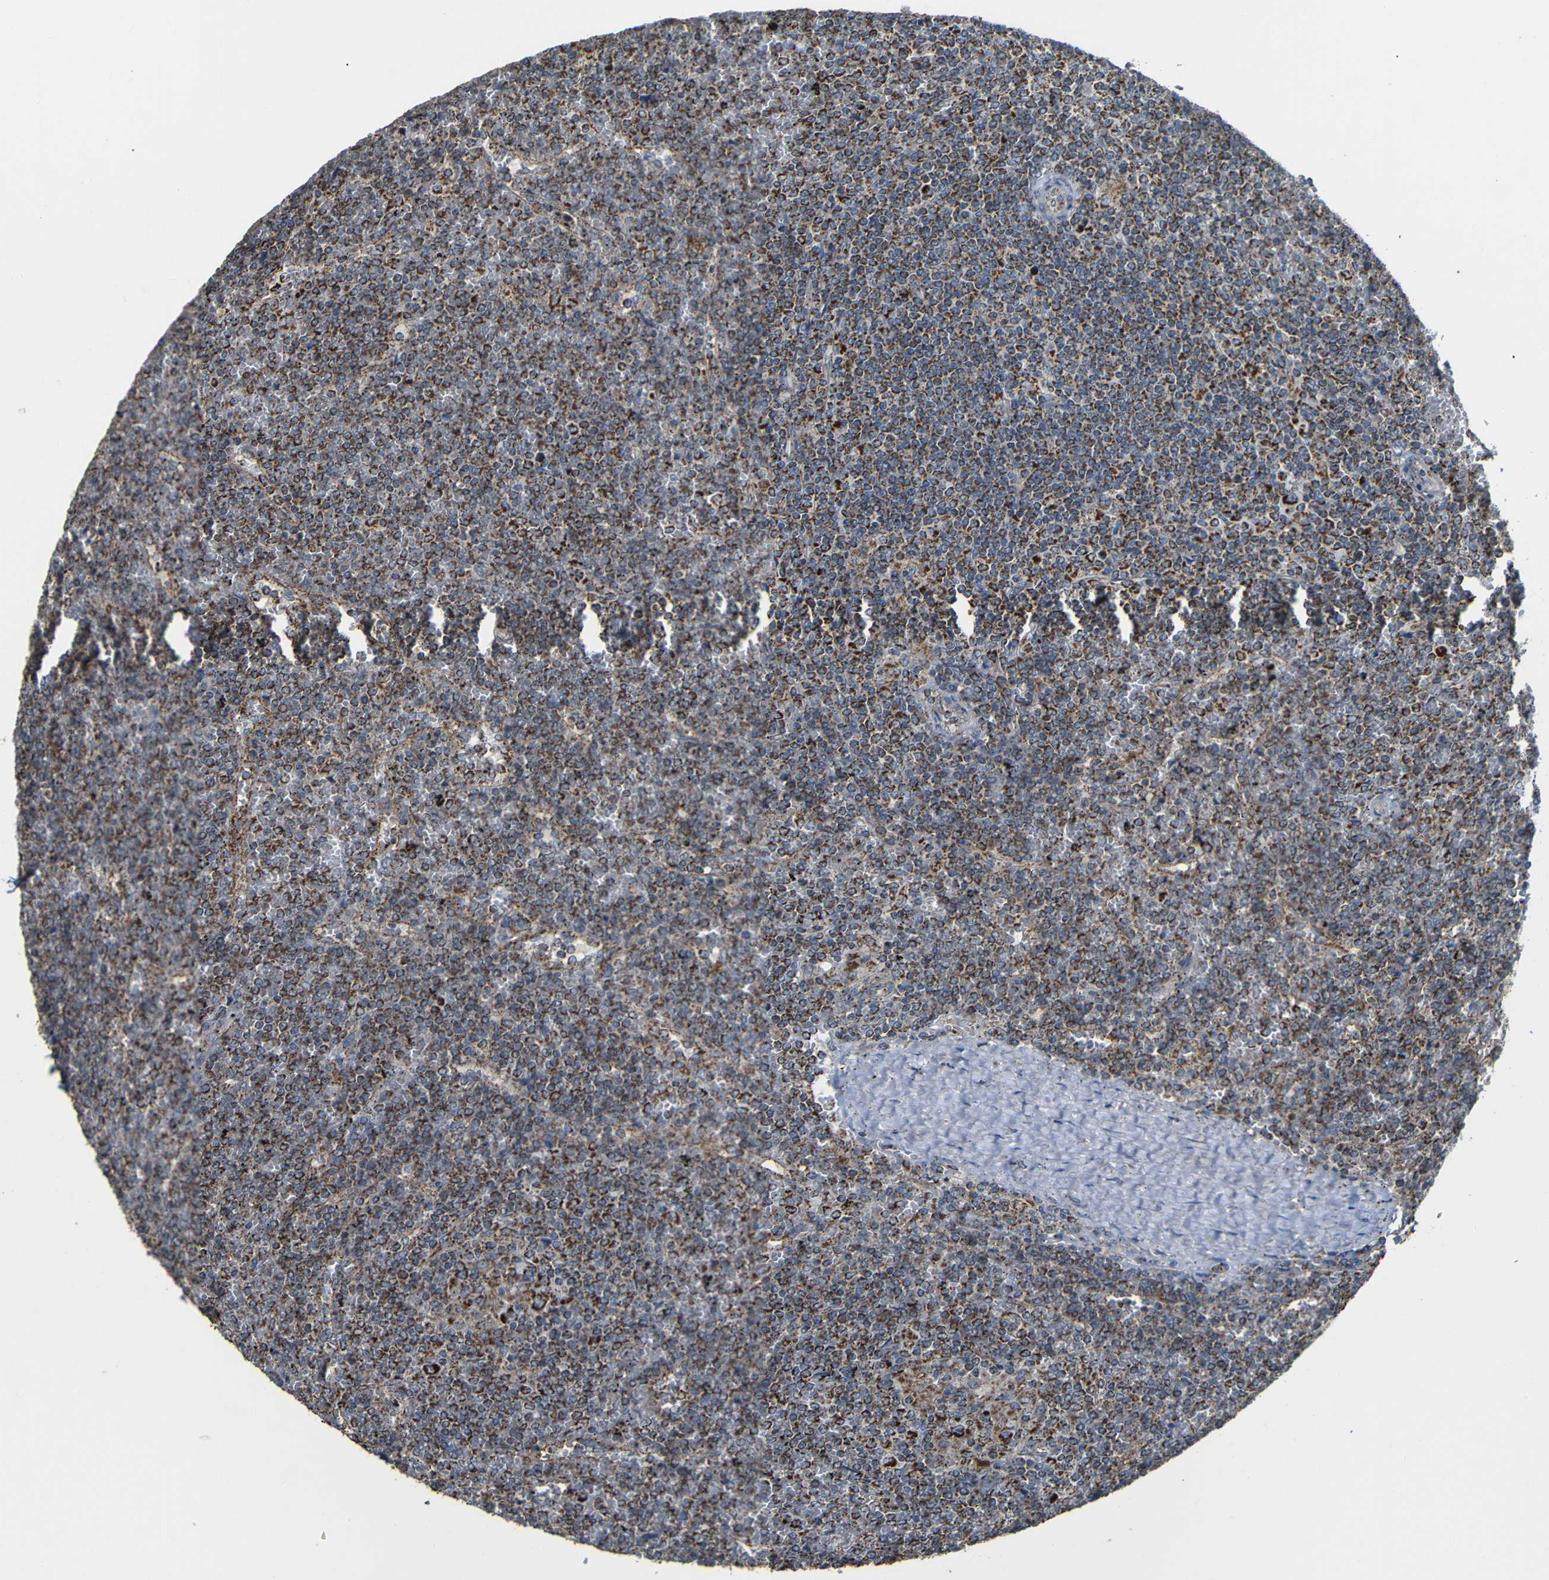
{"staining": {"intensity": "moderate", "quantity": ">75%", "location": "cytoplasmic/membranous"}, "tissue": "lymphoma", "cell_type": "Tumor cells", "image_type": "cancer", "snomed": [{"axis": "morphology", "description": "Malignant lymphoma, non-Hodgkin's type, Low grade"}, {"axis": "topography", "description": "Spleen"}], "caption": "This histopathology image shows lymphoma stained with IHC to label a protein in brown. The cytoplasmic/membranous of tumor cells show moderate positivity for the protein. Nuclei are counter-stained blue.", "gene": "NR3C2", "patient": {"sex": "female", "age": 19}}